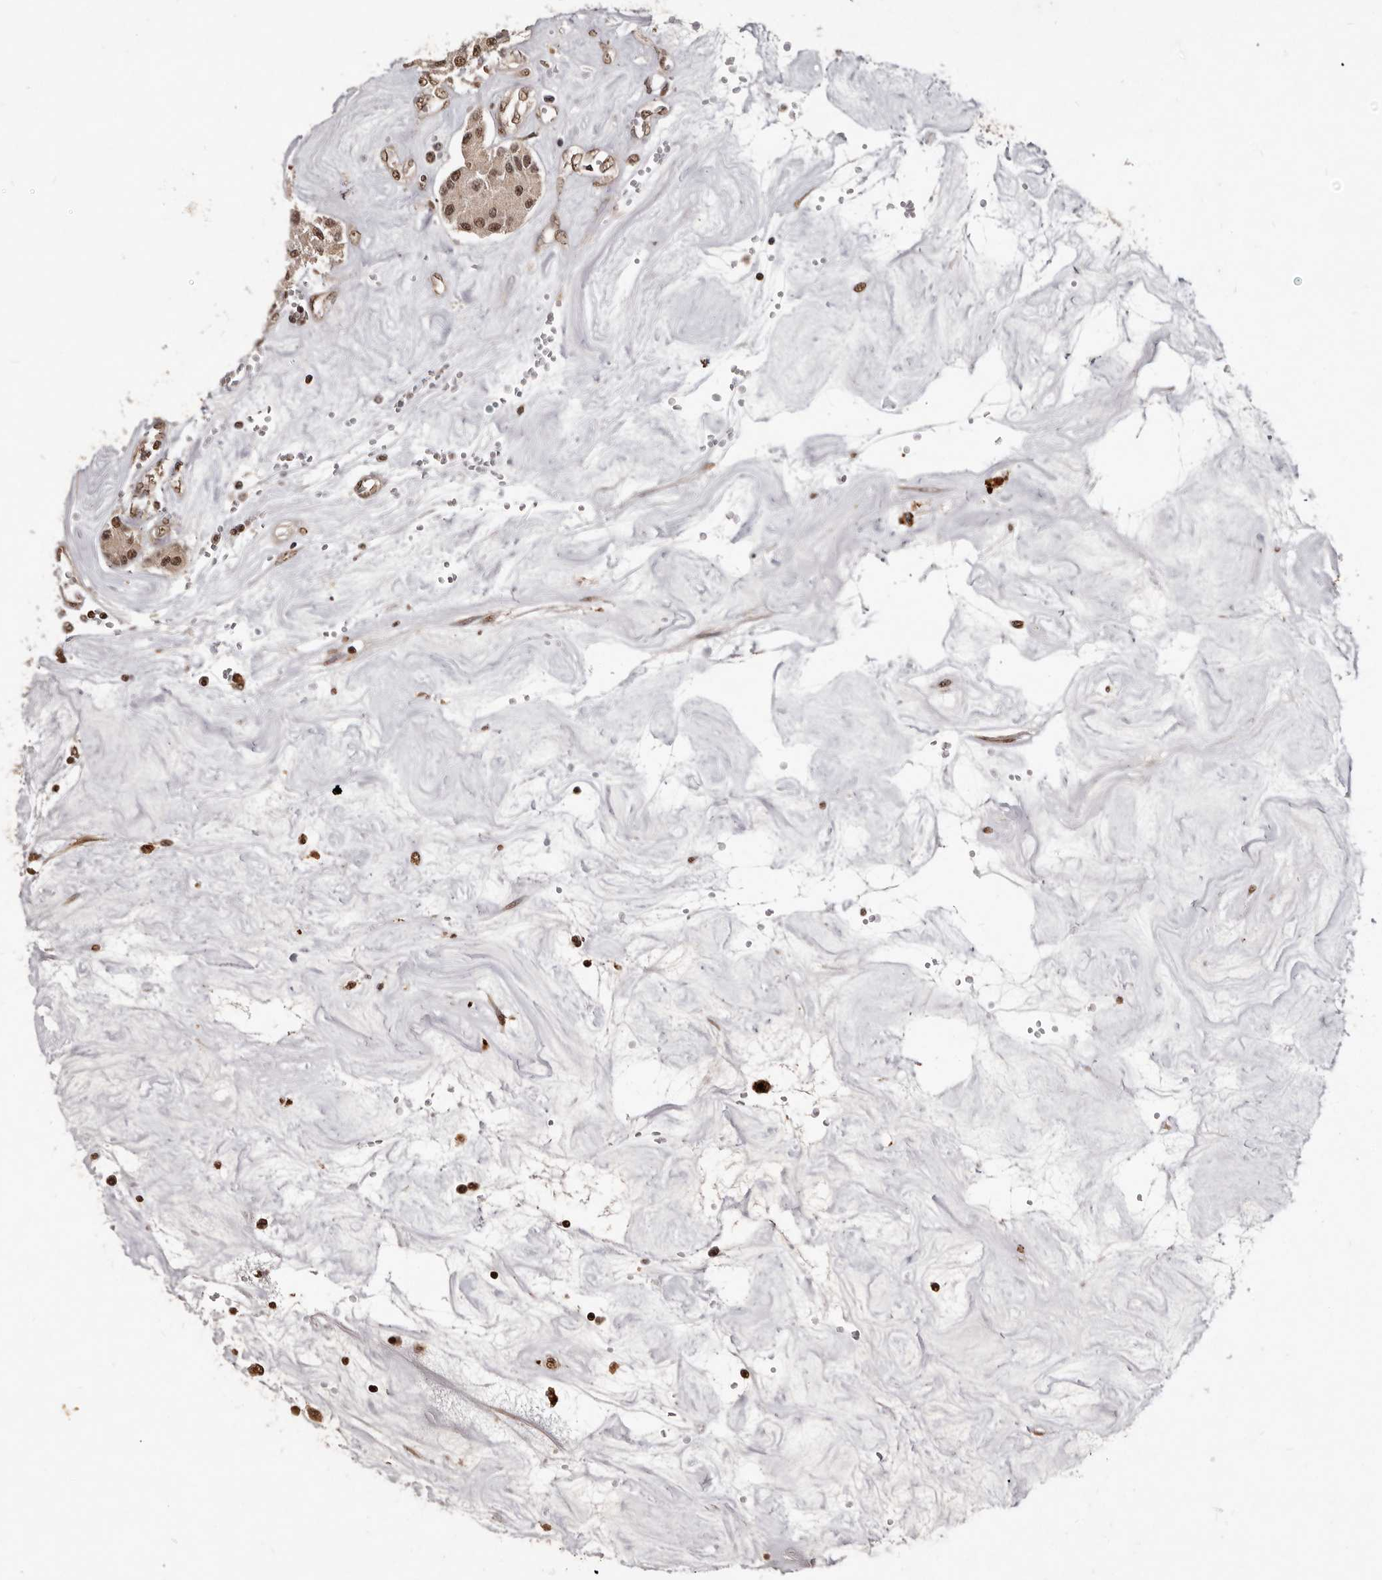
{"staining": {"intensity": "moderate", "quantity": ">75%", "location": "cytoplasmic/membranous,nuclear"}, "tissue": "carcinoid", "cell_type": "Tumor cells", "image_type": "cancer", "snomed": [{"axis": "morphology", "description": "Carcinoid, malignant, NOS"}, {"axis": "topography", "description": "Pancreas"}], "caption": "Immunohistochemical staining of human malignant carcinoid demonstrates moderate cytoplasmic/membranous and nuclear protein expression in approximately >75% of tumor cells. Using DAB (3,3'-diaminobenzidine) (brown) and hematoxylin (blue) stains, captured at high magnification using brightfield microscopy.", "gene": "NOTCH1", "patient": {"sex": "male", "age": 41}}